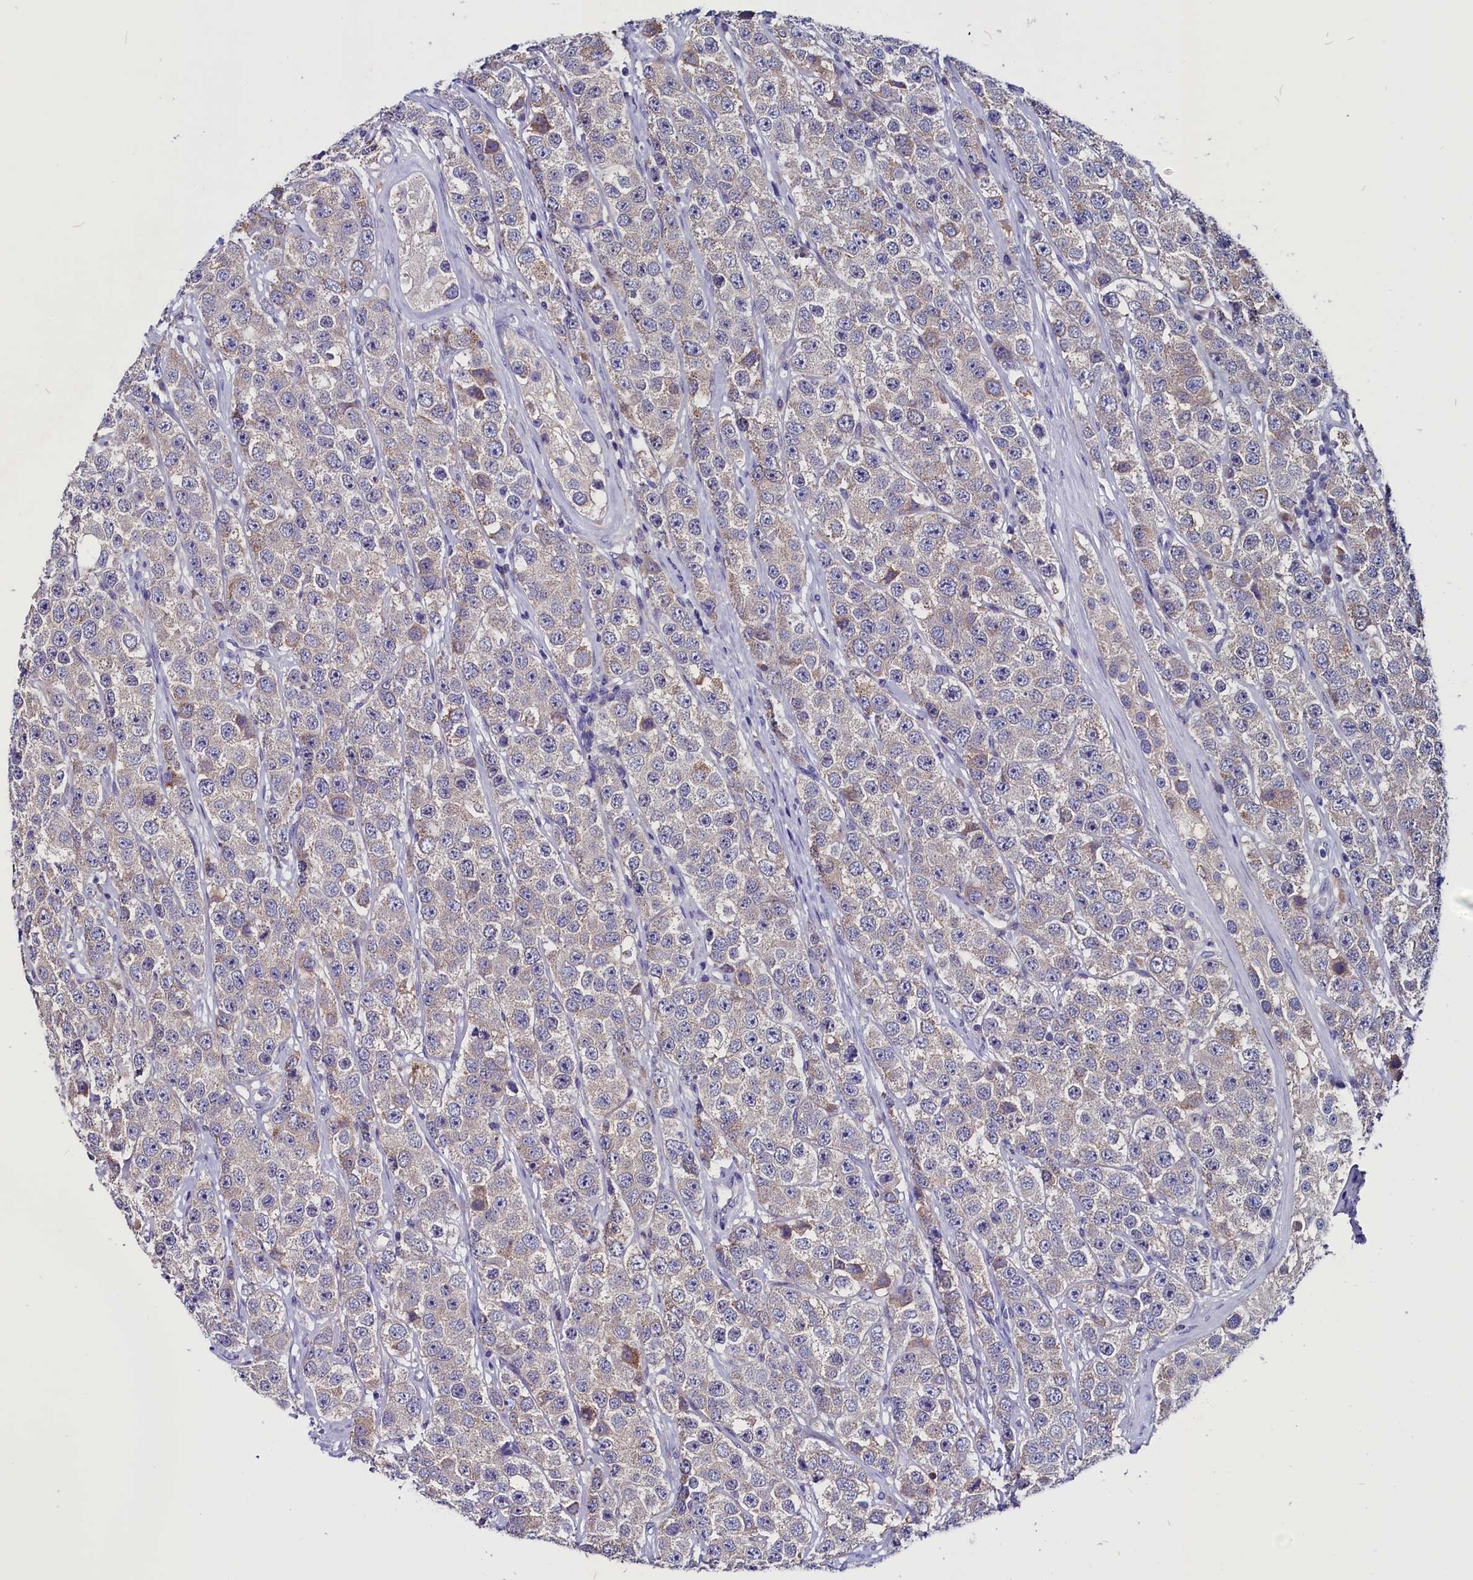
{"staining": {"intensity": "weak", "quantity": "25%-75%", "location": "cytoplasmic/membranous"}, "tissue": "testis cancer", "cell_type": "Tumor cells", "image_type": "cancer", "snomed": [{"axis": "morphology", "description": "Seminoma, NOS"}, {"axis": "topography", "description": "Testis"}], "caption": "A brown stain highlights weak cytoplasmic/membranous staining of a protein in human testis cancer (seminoma) tumor cells.", "gene": "CCBE1", "patient": {"sex": "male", "age": 28}}